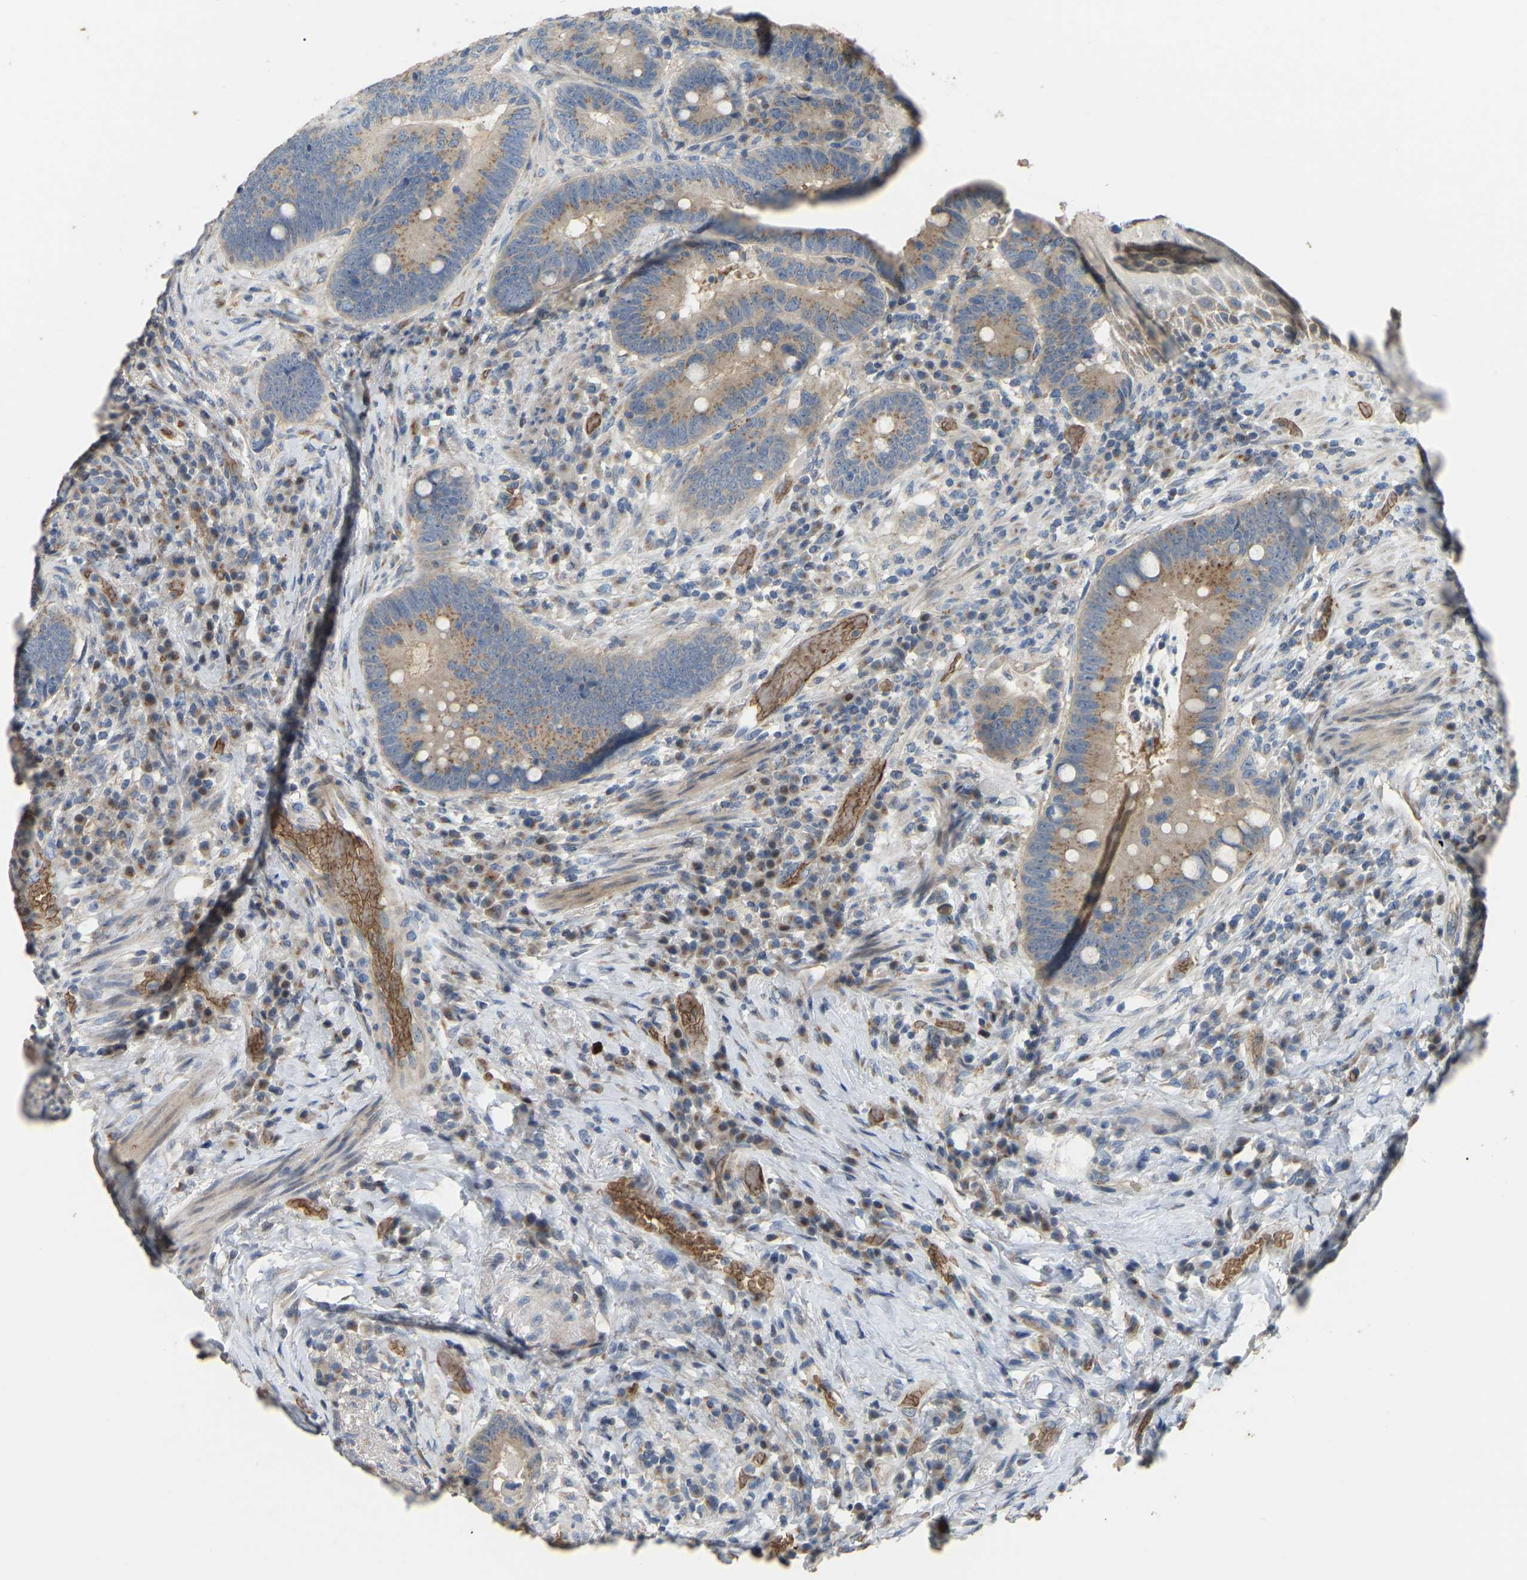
{"staining": {"intensity": "moderate", "quantity": ">75%", "location": "cytoplasmic/membranous"}, "tissue": "colorectal cancer", "cell_type": "Tumor cells", "image_type": "cancer", "snomed": [{"axis": "morphology", "description": "Adenocarcinoma, NOS"}, {"axis": "topography", "description": "Rectum"}, {"axis": "topography", "description": "Anal"}], "caption": "Colorectal cancer (adenocarcinoma) stained for a protein reveals moderate cytoplasmic/membranous positivity in tumor cells.", "gene": "CFAP298", "patient": {"sex": "female", "age": 89}}